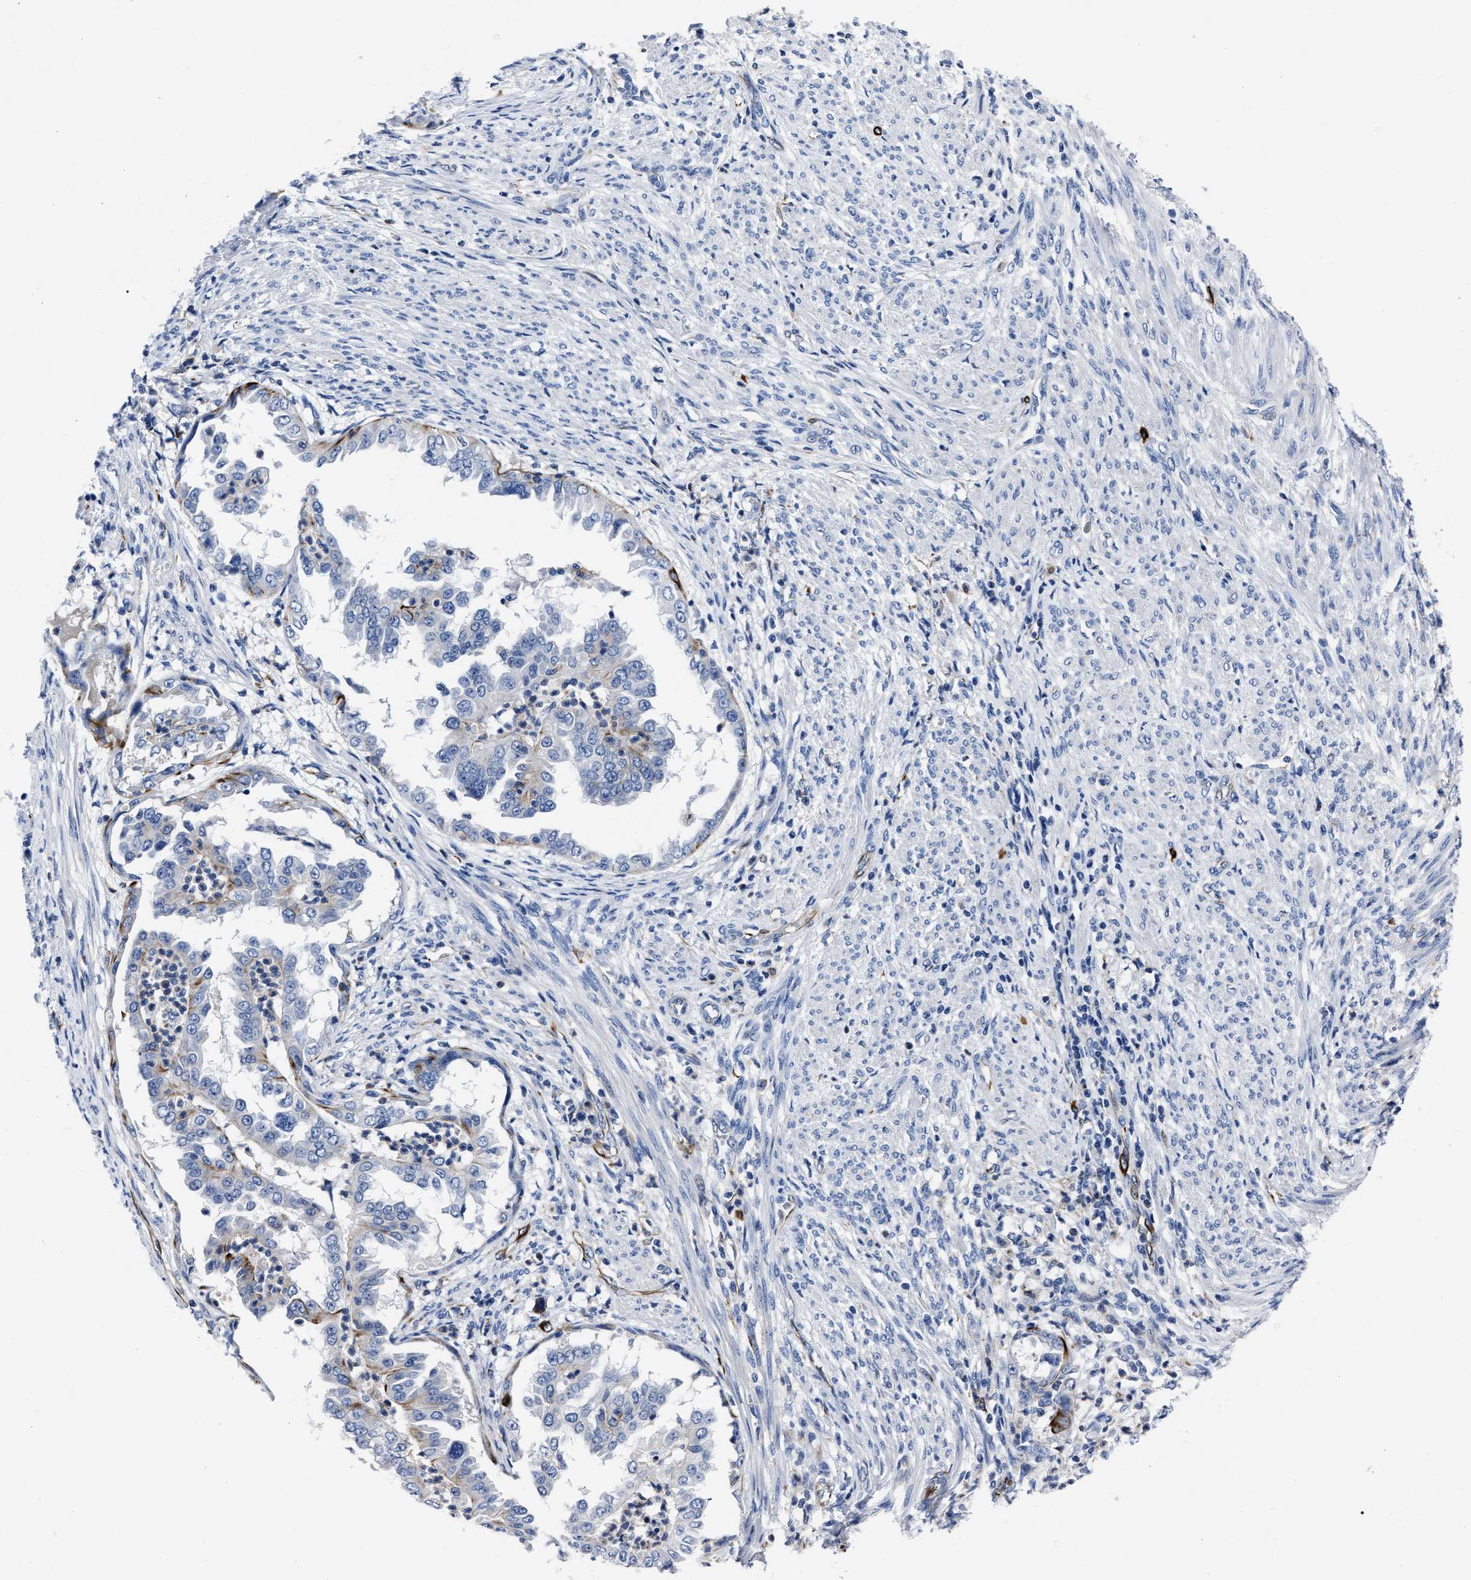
{"staining": {"intensity": "moderate", "quantity": "<25%", "location": "cytoplasmic/membranous"}, "tissue": "endometrial cancer", "cell_type": "Tumor cells", "image_type": "cancer", "snomed": [{"axis": "morphology", "description": "Adenocarcinoma, NOS"}, {"axis": "topography", "description": "Endometrium"}], "caption": "Adenocarcinoma (endometrial) tissue reveals moderate cytoplasmic/membranous positivity in approximately <25% of tumor cells (DAB (3,3'-diaminobenzidine) IHC, brown staining for protein, blue staining for nuclei).", "gene": "OR10G3", "patient": {"sex": "female", "age": 85}}